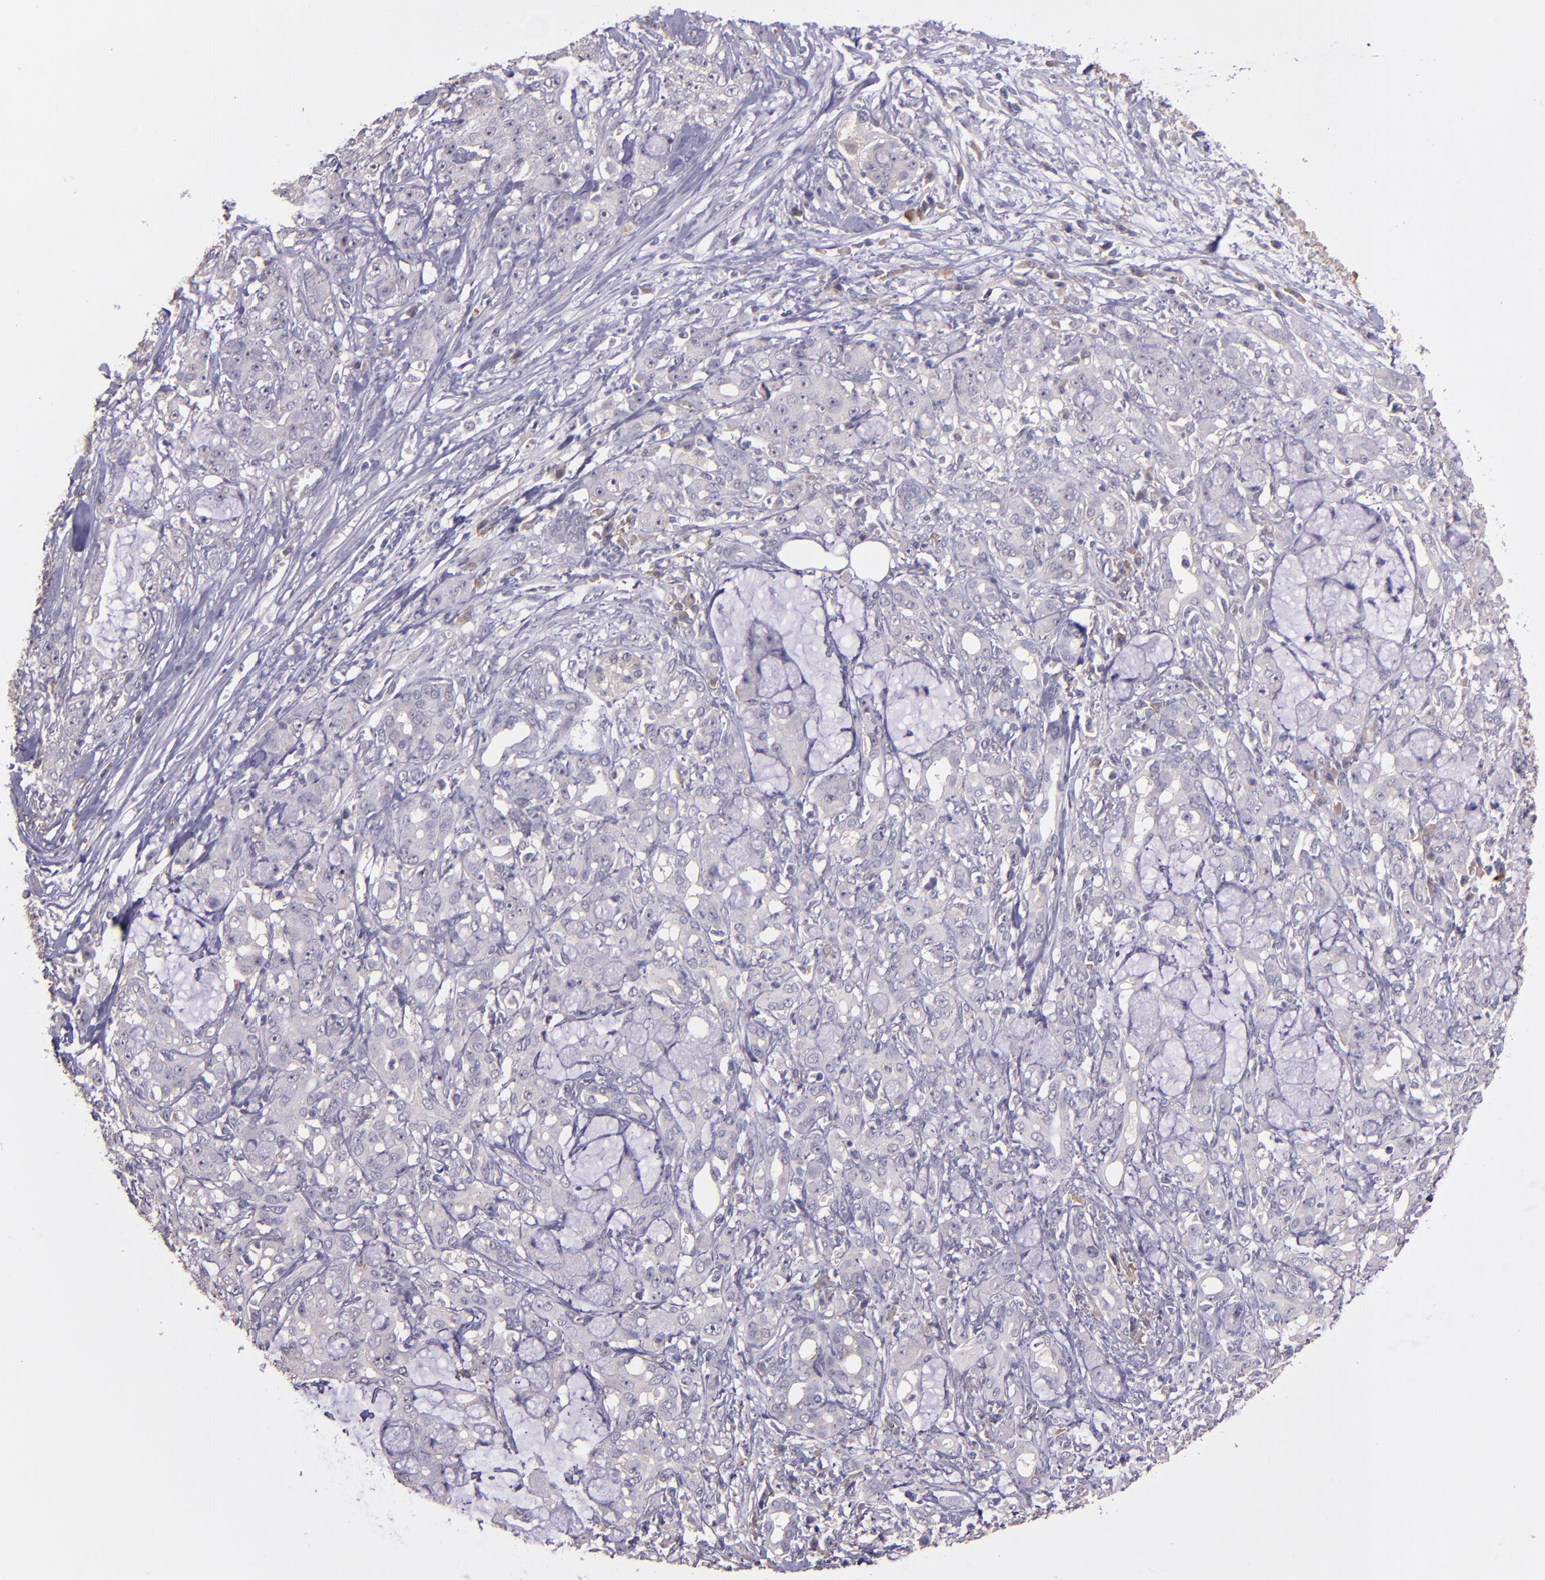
{"staining": {"intensity": "weak", "quantity": "25%-75%", "location": "cytoplasmic/membranous"}, "tissue": "pancreatic cancer", "cell_type": "Tumor cells", "image_type": "cancer", "snomed": [{"axis": "morphology", "description": "Adenocarcinoma, NOS"}, {"axis": "topography", "description": "Pancreas"}], "caption": "A brown stain labels weak cytoplasmic/membranous staining of a protein in human adenocarcinoma (pancreatic) tumor cells.", "gene": "PAPPA", "patient": {"sex": "female", "age": 73}}